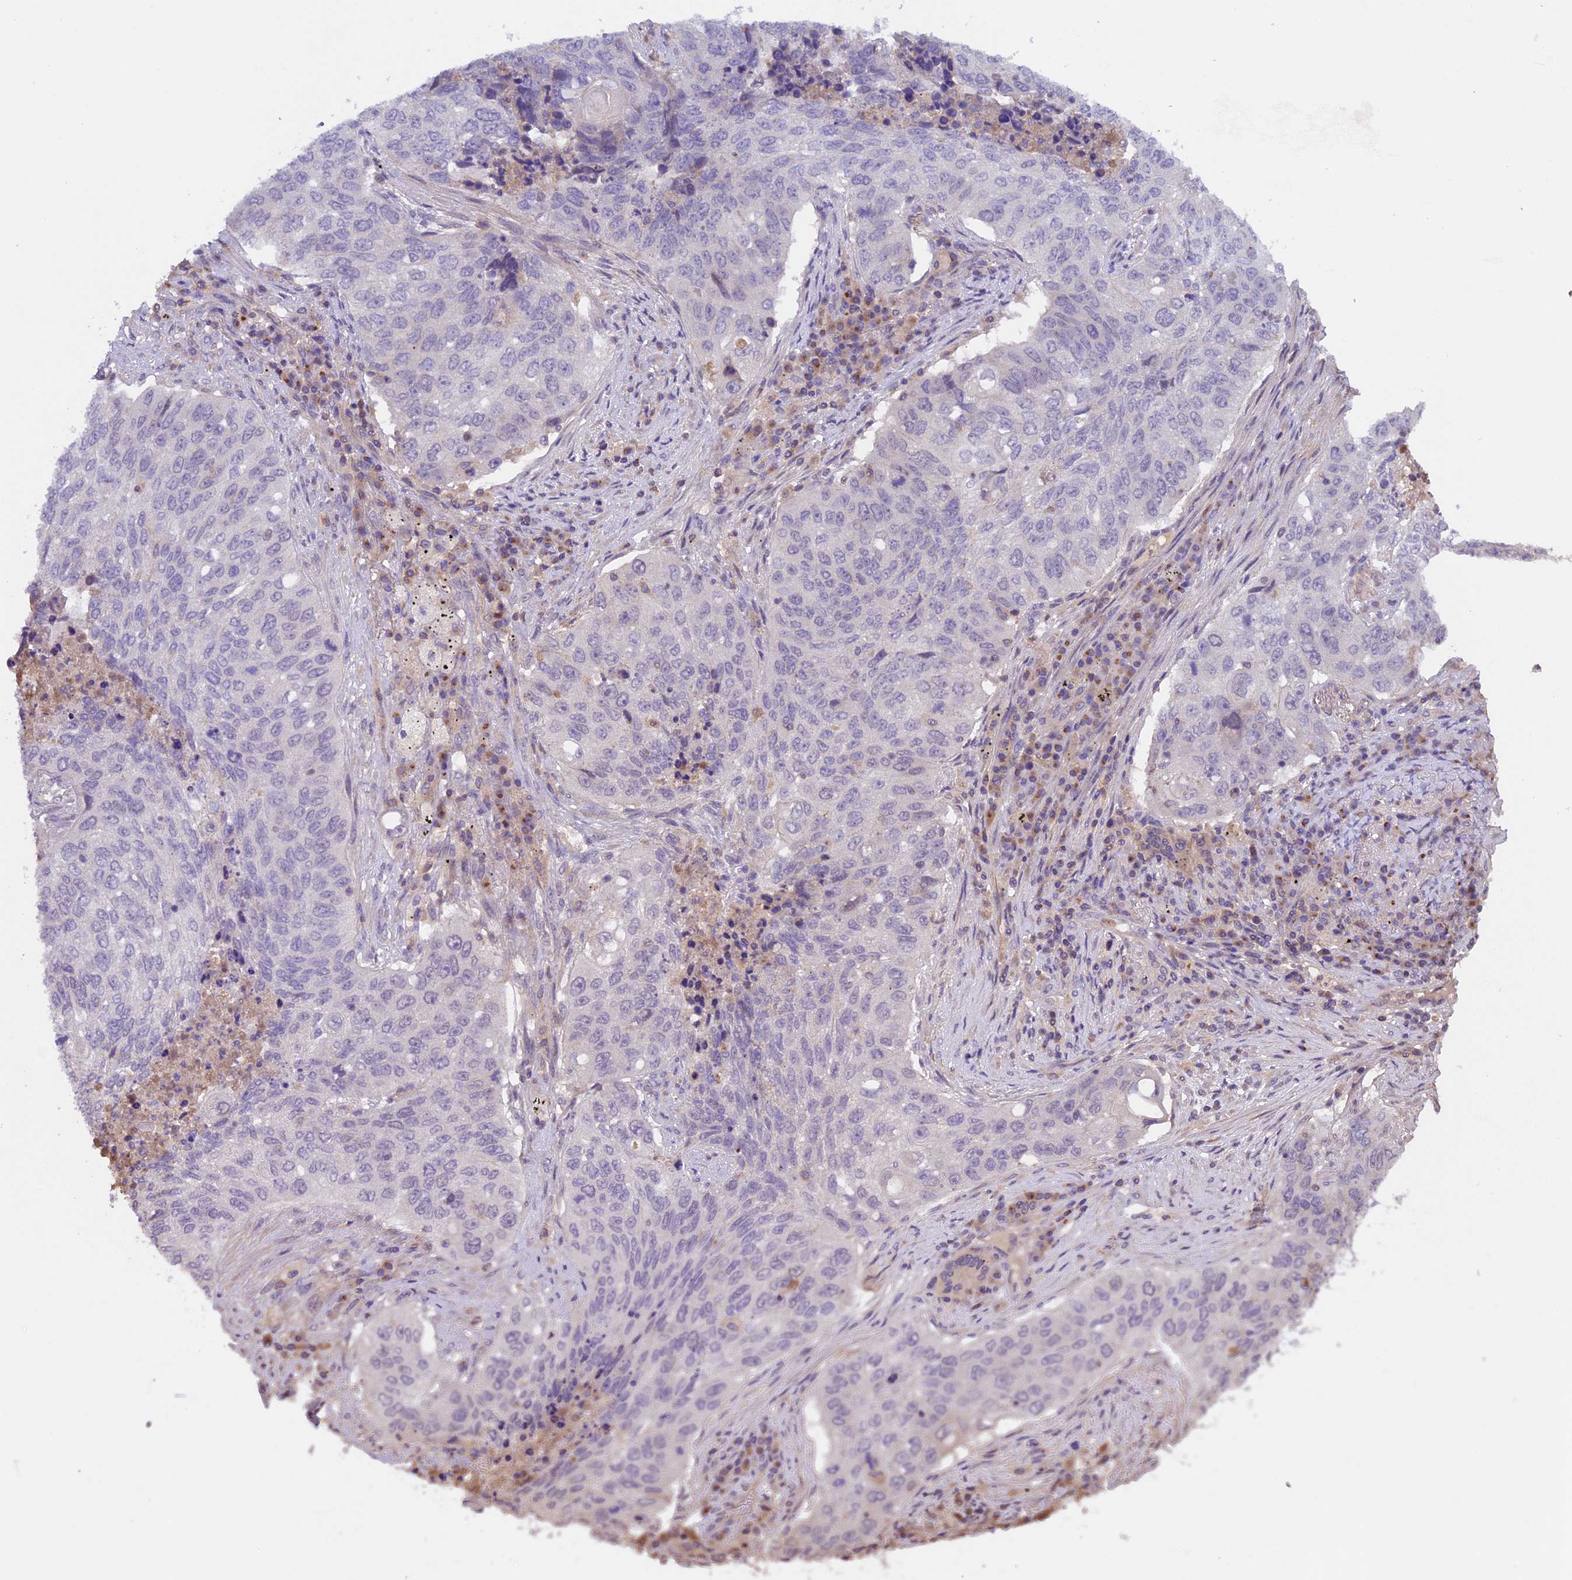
{"staining": {"intensity": "negative", "quantity": "none", "location": "none"}, "tissue": "lung cancer", "cell_type": "Tumor cells", "image_type": "cancer", "snomed": [{"axis": "morphology", "description": "Squamous cell carcinoma, NOS"}, {"axis": "topography", "description": "Lung"}], "caption": "Tumor cells show no significant protein staining in lung cancer (squamous cell carcinoma).", "gene": "TBC1D1", "patient": {"sex": "female", "age": 63}}